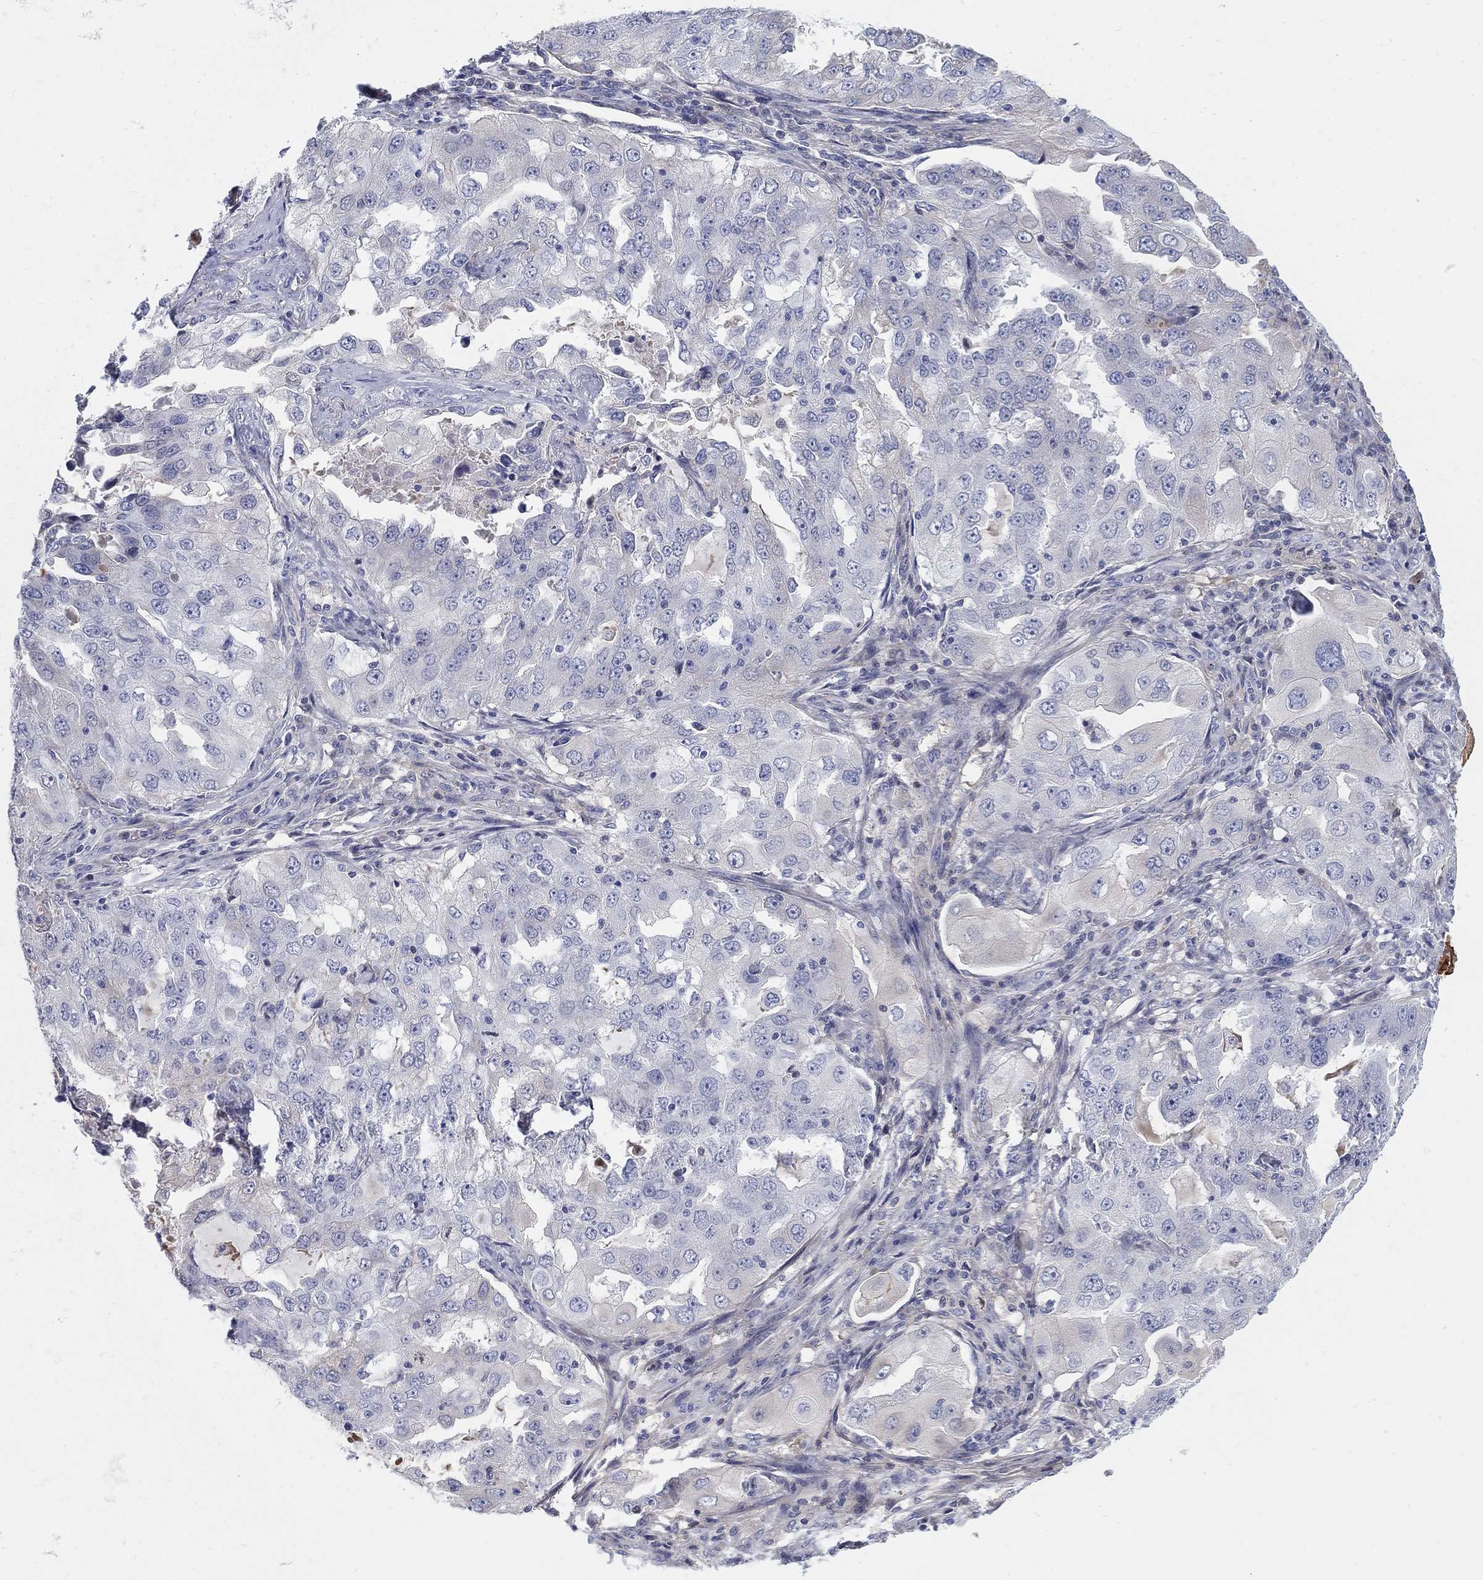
{"staining": {"intensity": "negative", "quantity": "none", "location": "none"}, "tissue": "lung cancer", "cell_type": "Tumor cells", "image_type": "cancer", "snomed": [{"axis": "morphology", "description": "Adenocarcinoma, NOS"}, {"axis": "topography", "description": "Lung"}], "caption": "DAB immunohistochemical staining of human lung adenocarcinoma displays no significant staining in tumor cells.", "gene": "HEATR4", "patient": {"sex": "female", "age": 61}}